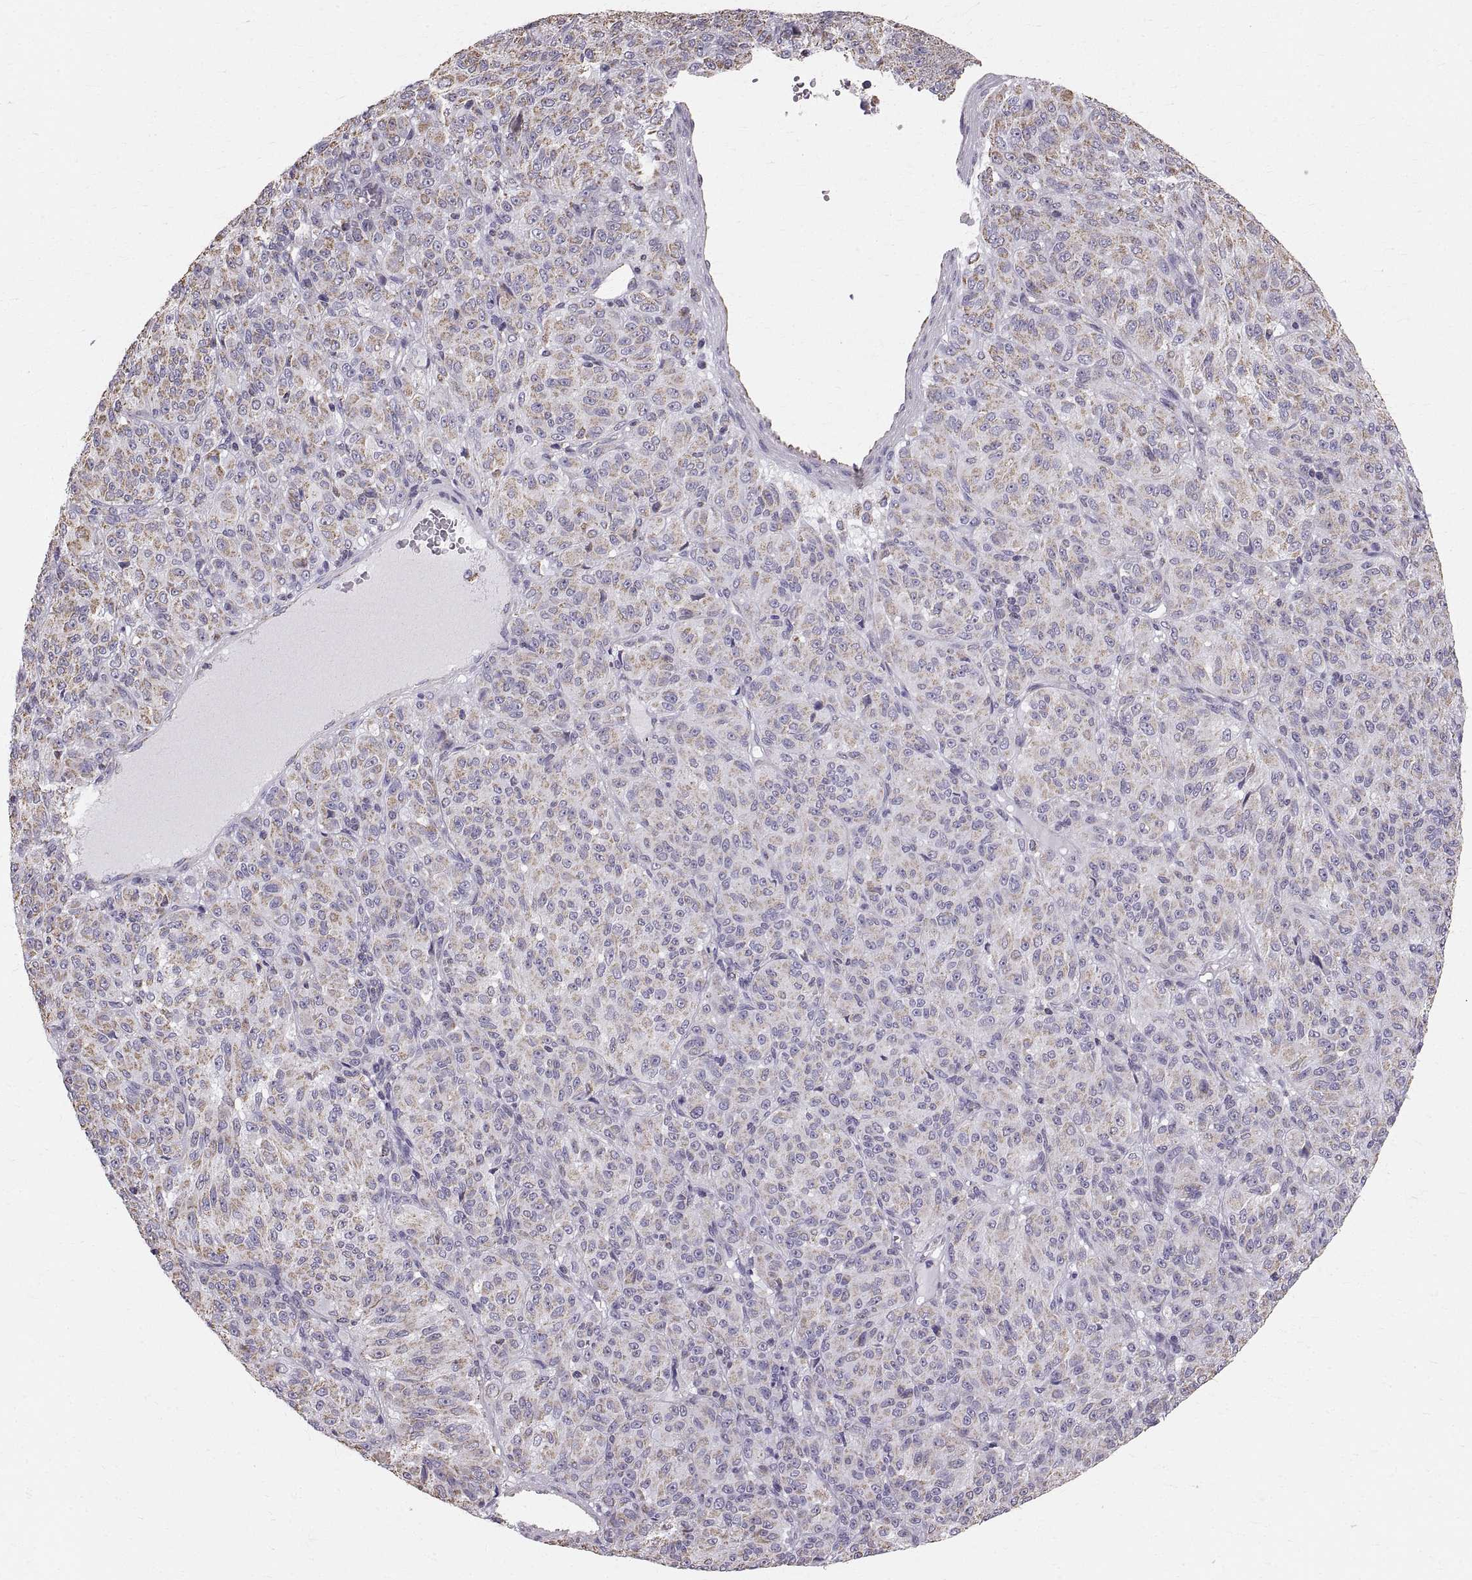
{"staining": {"intensity": "weak", "quantity": ">75%", "location": "cytoplasmic/membranous"}, "tissue": "melanoma", "cell_type": "Tumor cells", "image_type": "cancer", "snomed": [{"axis": "morphology", "description": "Malignant melanoma, Metastatic site"}, {"axis": "topography", "description": "Brain"}], "caption": "Immunohistochemistry (IHC) (DAB (3,3'-diaminobenzidine)) staining of human malignant melanoma (metastatic site) demonstrates weak cytoplasmic/membranous protein positivity in about >75% of tumor cells. The protein is shown in brown color, while the nuclei are stained blue.", "gene": "STMND1", "patient": {"sex": "female", "age": 56}}